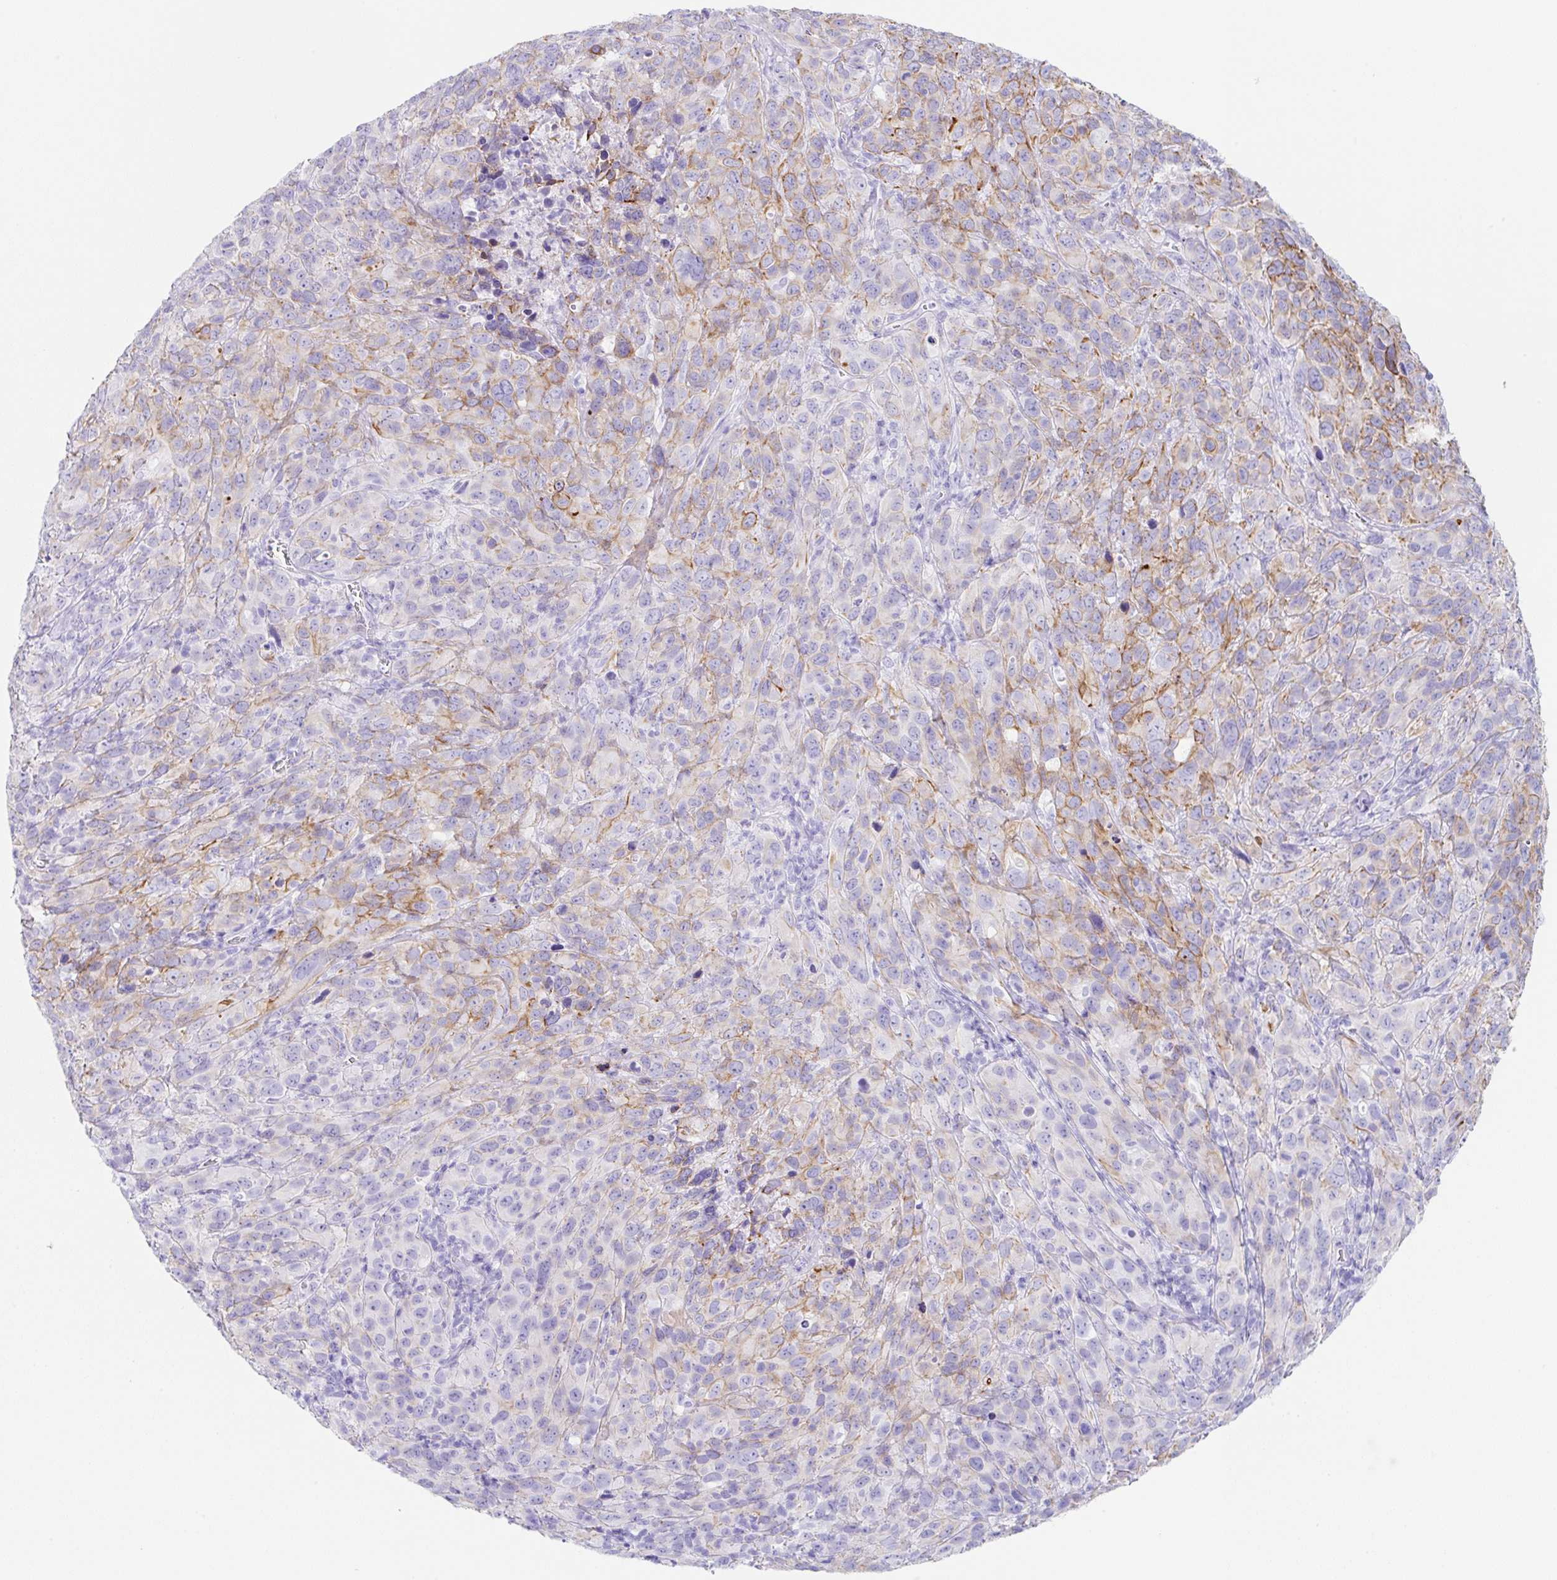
{"staining": {"intensity": "moderate", "quantity": "25%-75%", "location": "cytoplasmic/membranous"}, "tissue": "cervical cancer", "cell_type": "Tumor cells", "image_type": "cancer", "snomed": [{"axis": "morphology", "description": "Squamous cell carcinoma, NOS"}, {"axis": "topography", "description": "Cervix"}], "caption": "IHC (DAB) staining of squamous cell carcinoma (cervical) exhibits moderate cytoplasmic/membranous protein positivity in approximately 25%-75% of tumor cells.", "gene": "CLDND2", "patient": {"sex": "female", "age": 51}}